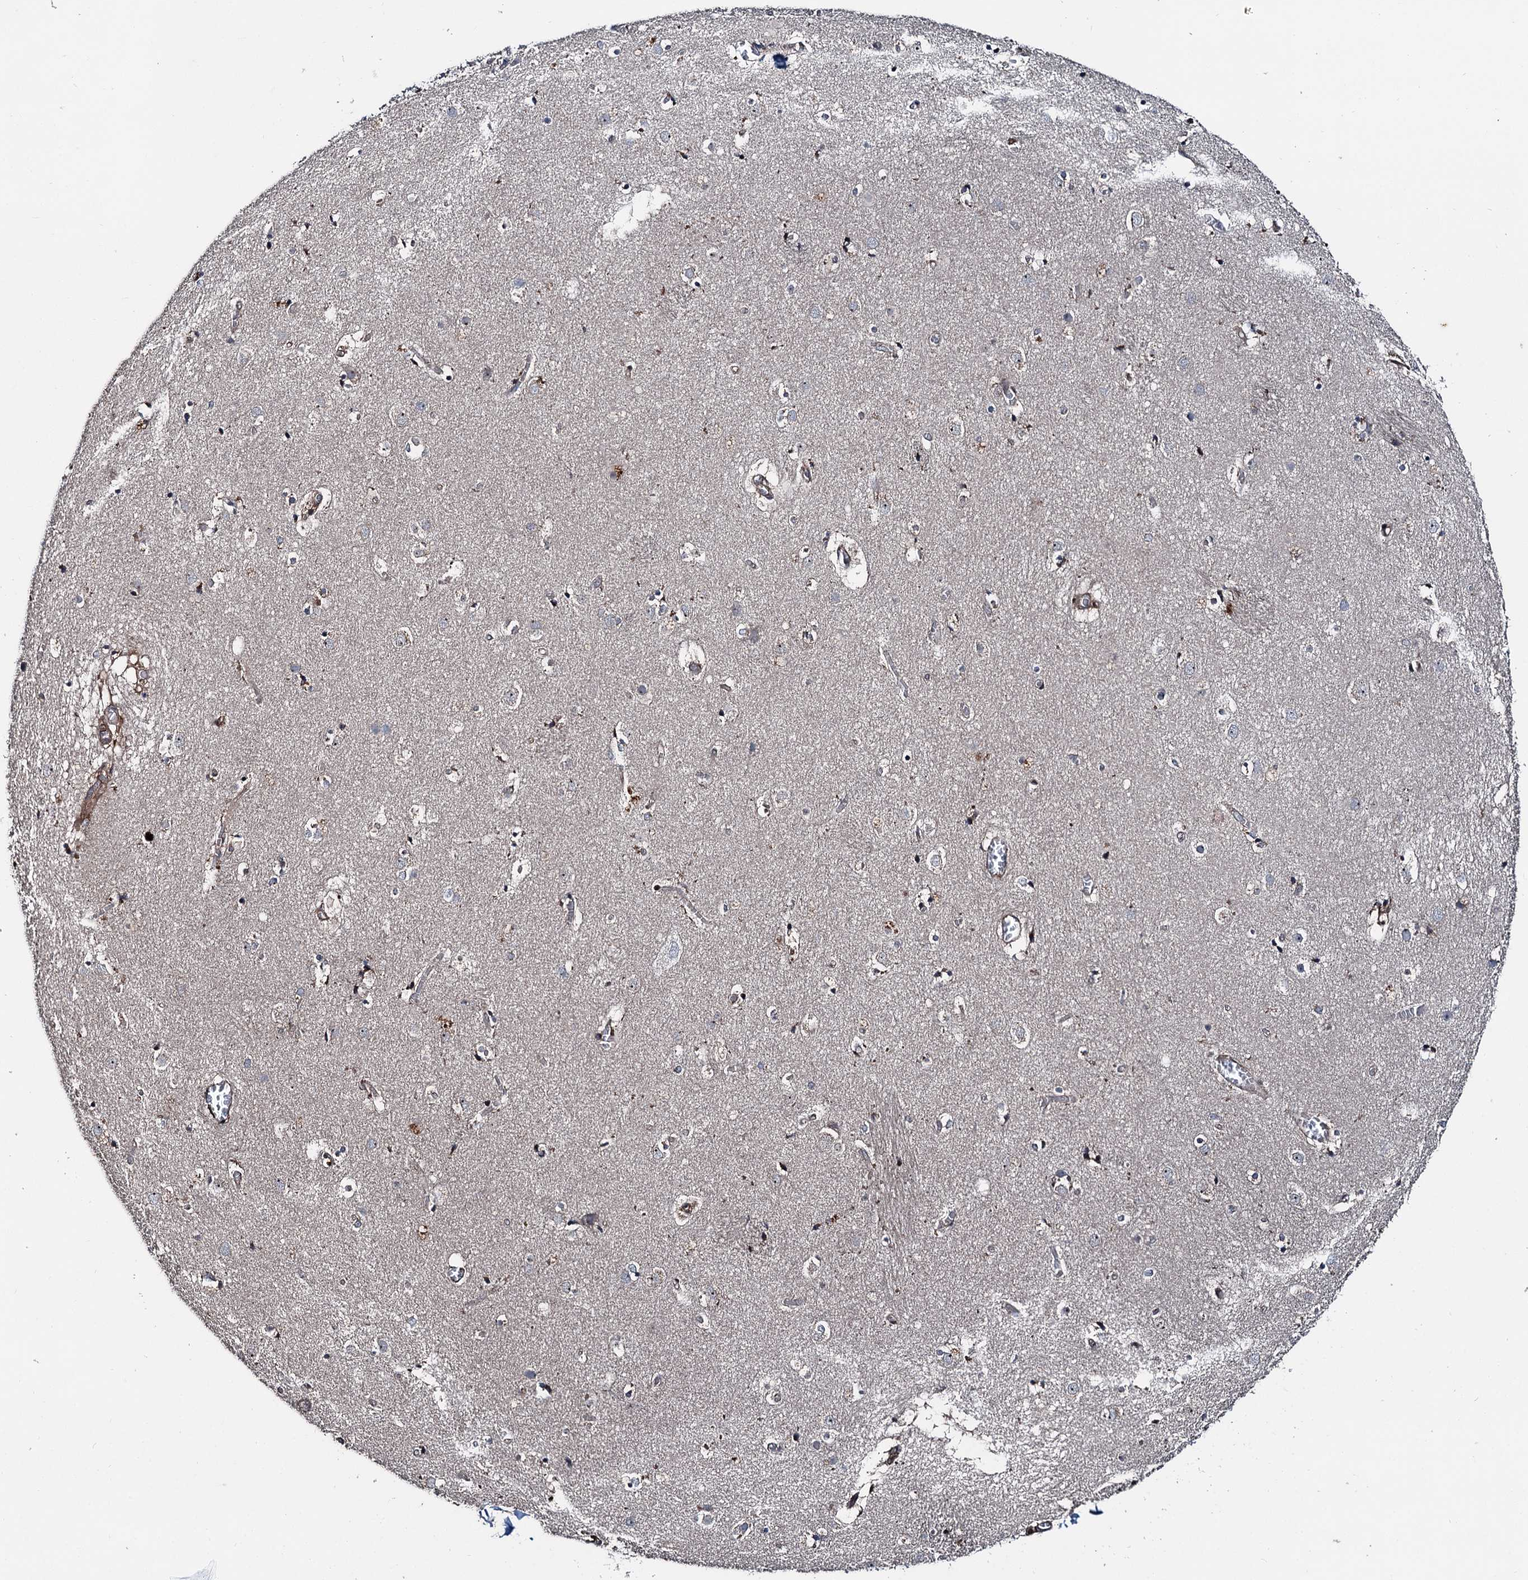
{"staining": {"intensity": "weak", "quantity": "<25%", "location": "cytoplasmic/membranous"}, "tissue": "caudate", "cell_type": "Glial cells", "image_type": "normal", "snomed": [{"axis": "morphology", "description": "Normal tissue, NOS"}, {"axis": "topography", "description": "Lateral ventricle wall"}], "caption": "IHC micrograph of unremarkable human caudate stained for a protein (brown), which demonstrates no expression in glial cells. (DAB immunohistochemistry (IHC) with hematoxylin counter stain).", "gene": "DDIAS", "patient": {"sex": "male", "age": 70}}